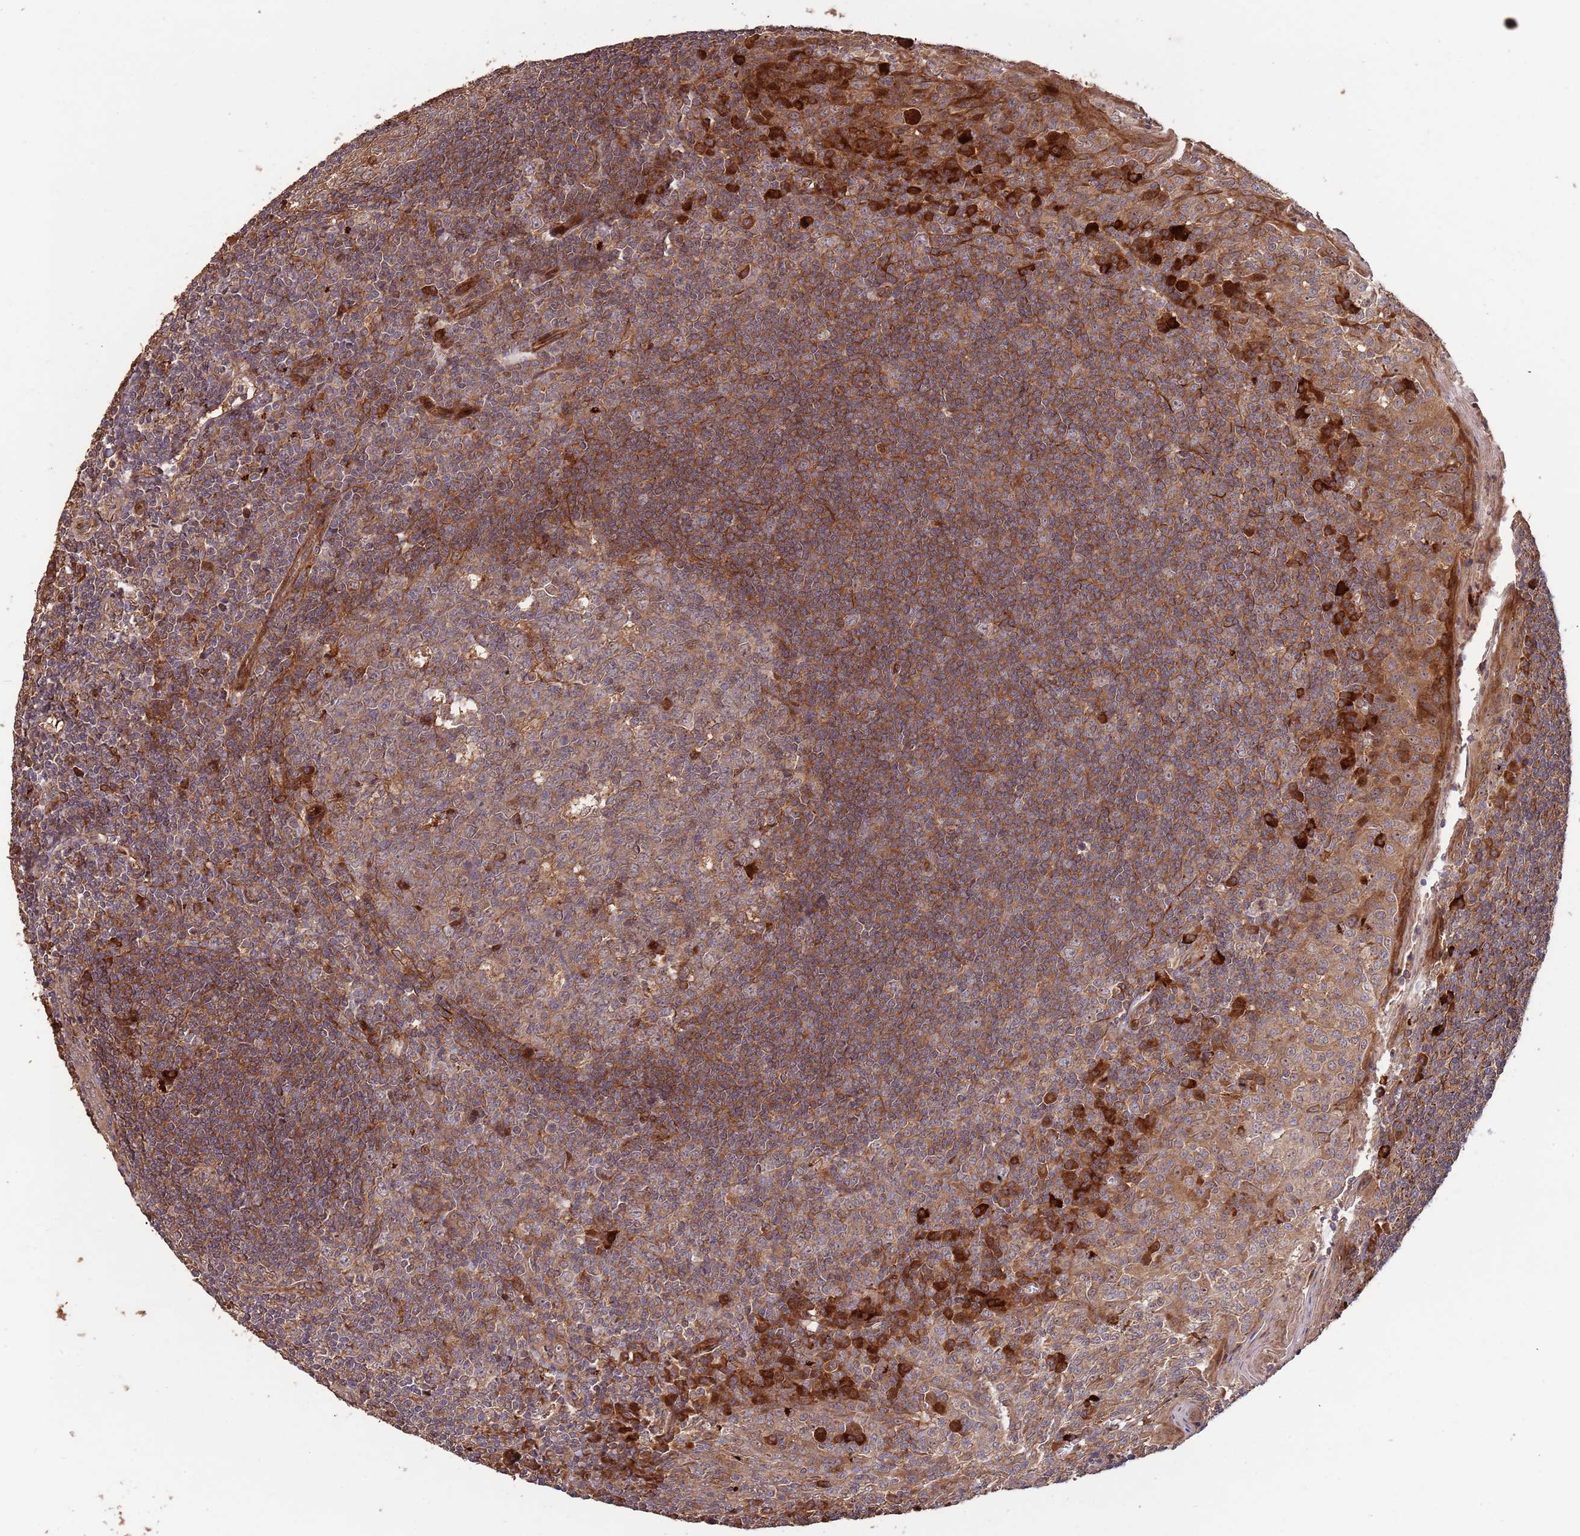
{"staining": {"intensity": "weak", "quantity": ">75%", "location": "cytoplasmic/membranous"}, "tissue": "tonsil", "cell_type": "Germinal center cells", "image_type": "normal", "snomed": [{"axis": "morphology", "description": "Normal tissue, NOS"}, {"axis": "topography", "description": "Tonsil"}], "caption": "Immunohistochemical staining of normal human tonsil exhibits weak cytoplasmic/membranous protein expression in approximately >75% of germinal center cells. (Brightfield microscopy of DAB IHC at high magnification).", "gene": "ZNF428", "patient": {"sex": "male", "age": 27}}